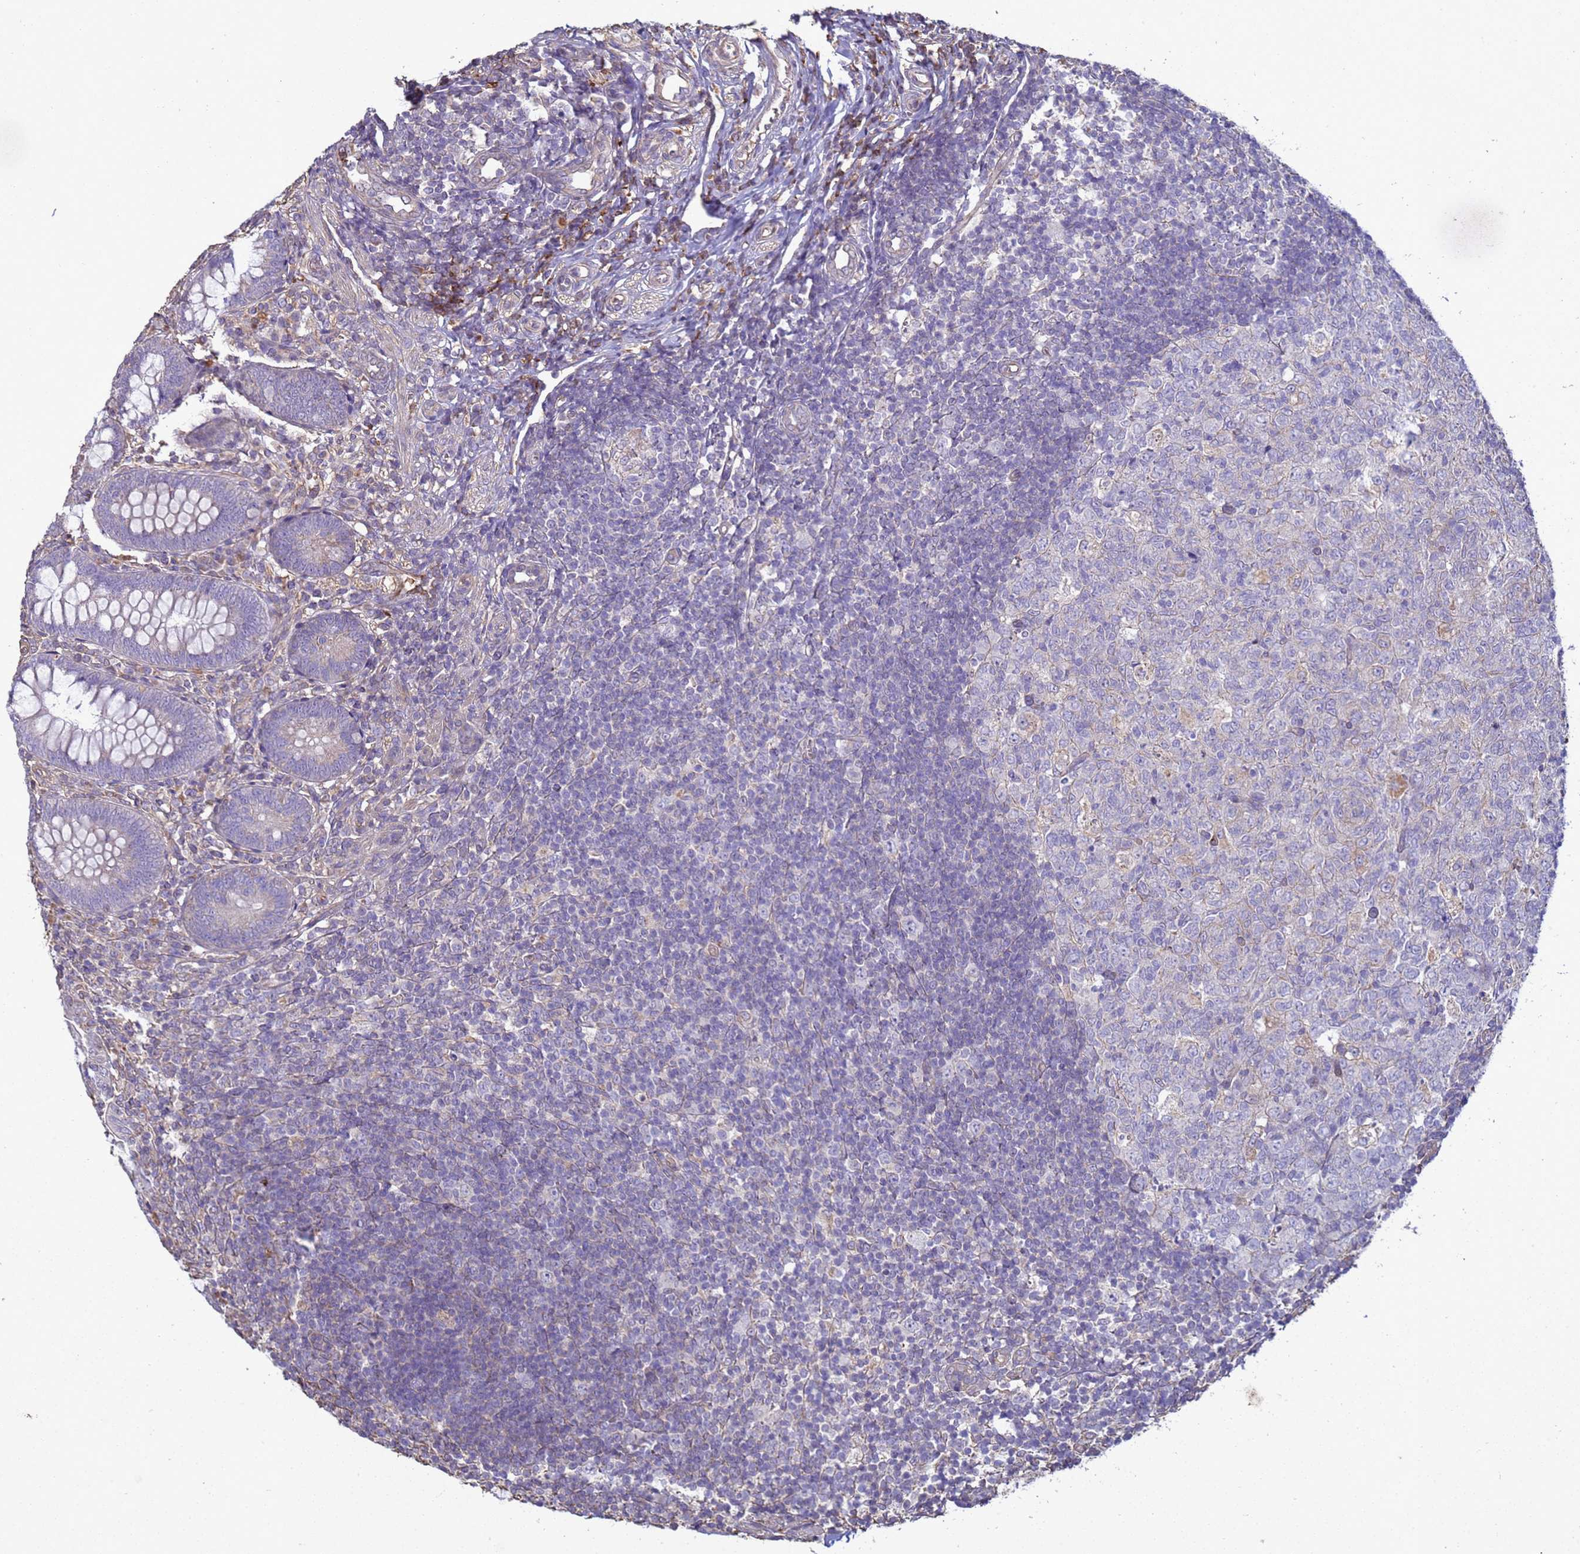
{"staining": {"intensity": "negative", "quantity": "none", "location": "none"}, "tissue": "appendix", "cell_type": "Glandular cells", "image_type": "normal", "snomed": [{"axis": "morphology", "description": "Normal tissue, NOS"}, {"axis": "topography", "description": "Appendix"}], "caption": "Appendix stained for a protein using IHC exhibits no positivity glandular cells.", "gene": "SGIP1", "patient": {"sex": "male", "age": 14}}